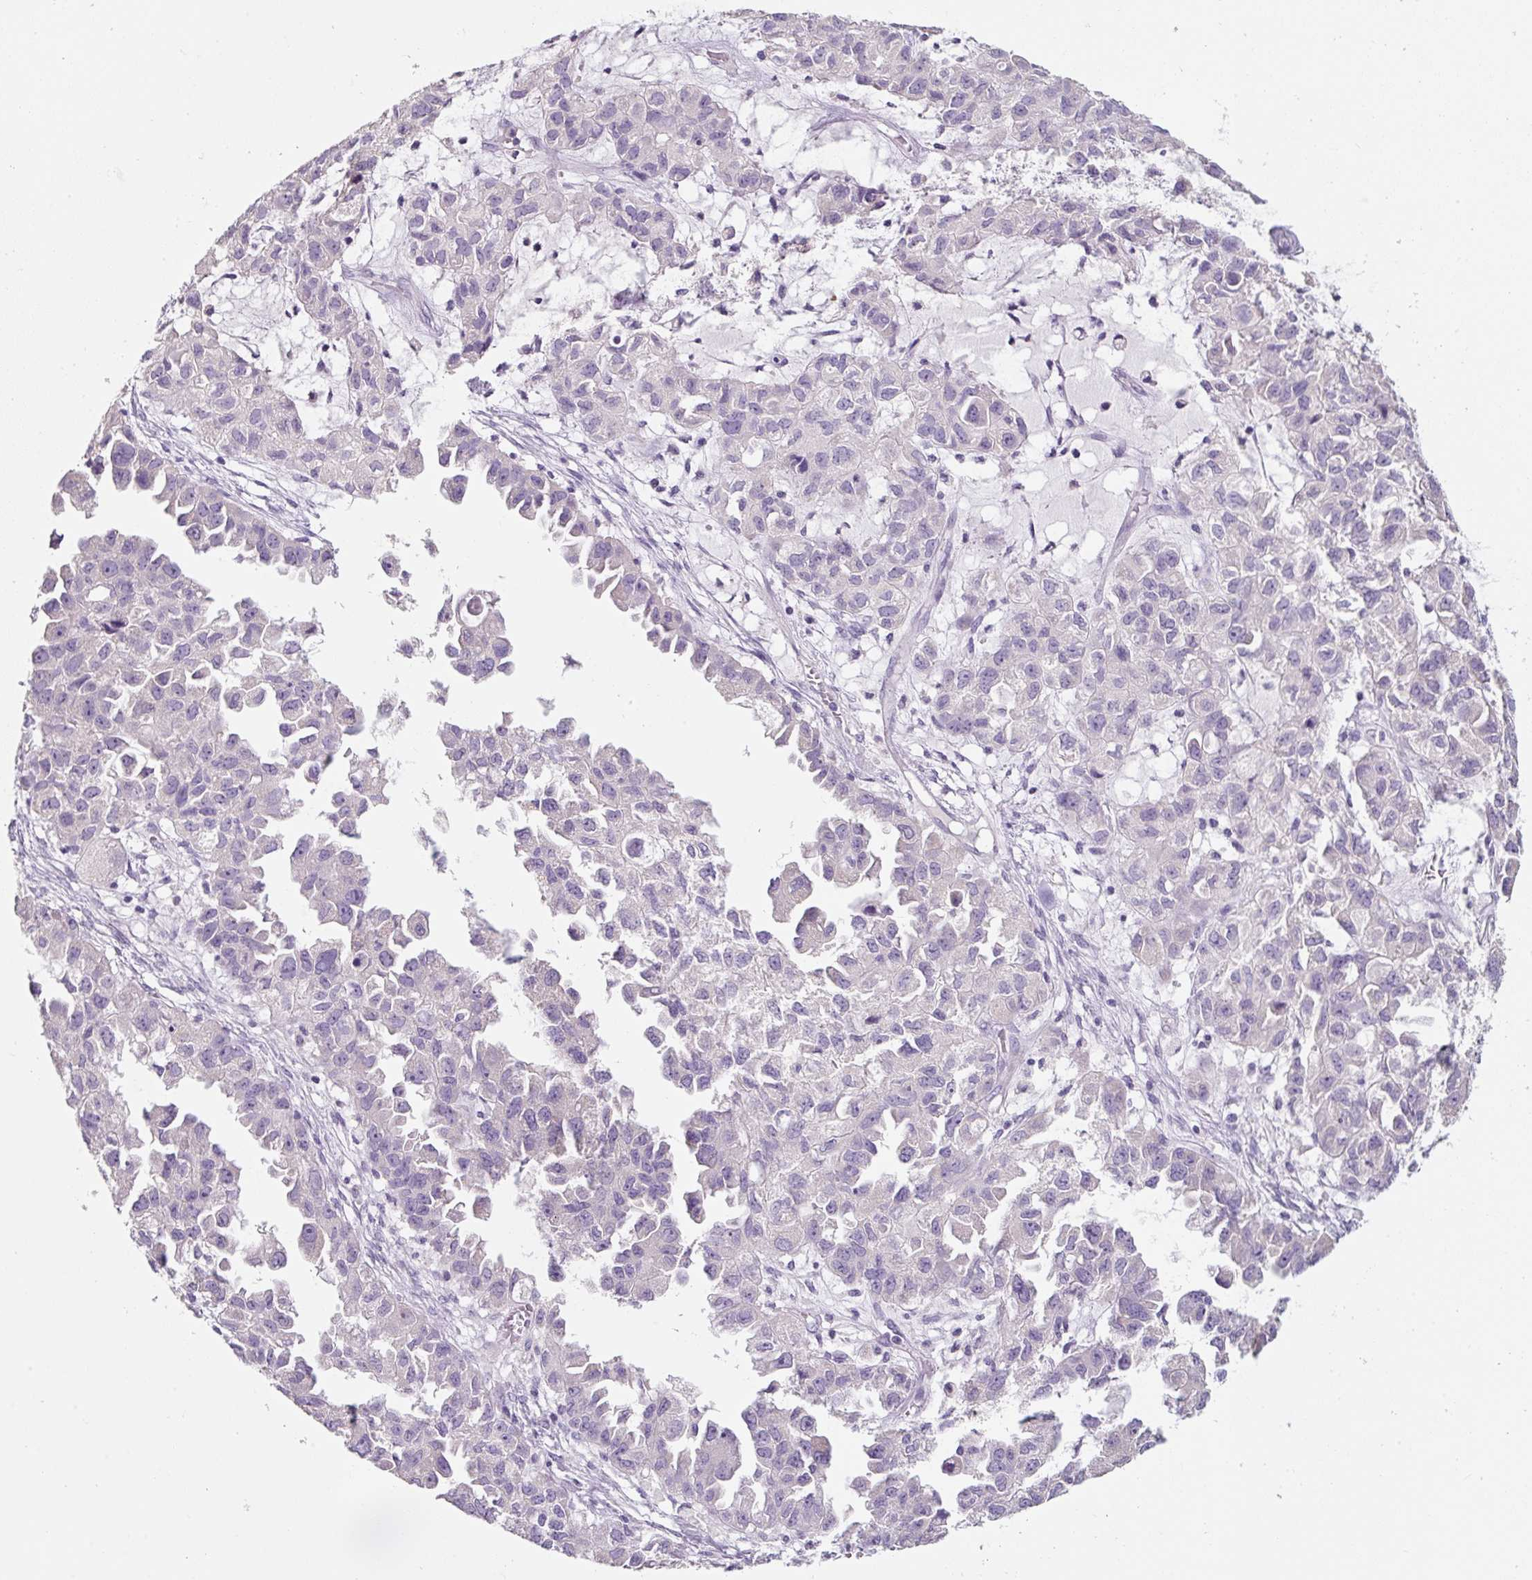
{"staining": {"intensity": "negative", "quantity": "none", "location": "none"}, "tissue": "ovarian cancer", "cell_type": "Tumor cells", "image_type": "cancer", "snomed": [{"axis": "morphology", "description": "Cystadenocarcinoma, serous, NOS"}, {"axis": "topography", "description": "Ovary"}], "caption": "High magnification brightfield microscopy of ovarian cancer (serous cystadenocarcinoma) stained with DAB (3,3'-diaminobenzidine) (brown) and counterstained with hematoxylin (blue): tumor cells show no significant expression. (Stains: DAB (3,3'-diaminobenzidine) immunohistochemistry (IHC) with hematoxylin counter stain, Microscopy: brightfield microscopy at high magnification).", "gene": "SYP", "patient": {"sex": "female", "age": 84}}